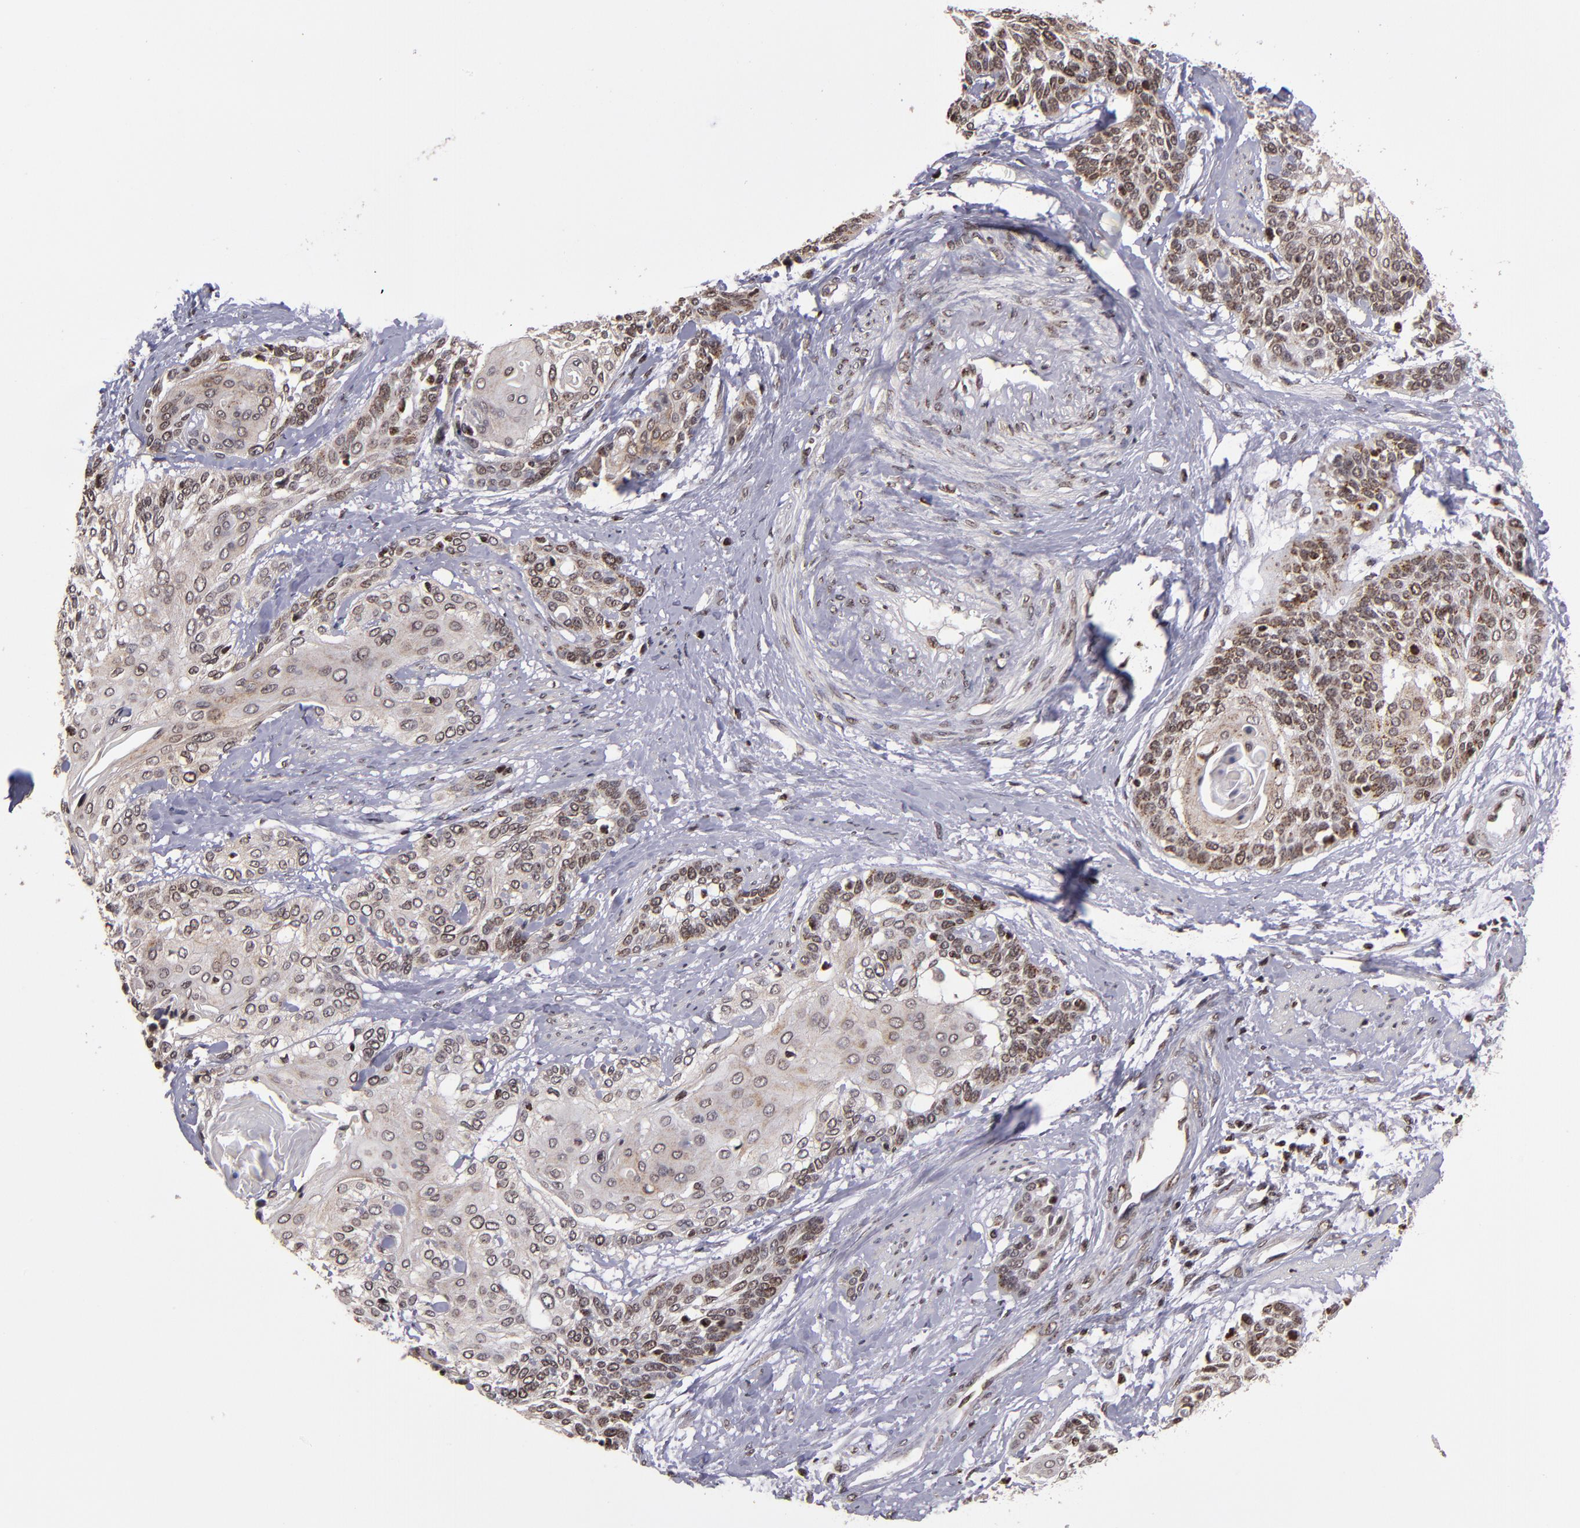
{"staining": {"intensity": "moderate", "quantity": ">75%", "location": "cytoplasmic/membranous,nuclear"}, "tissue": "cervical cancer", "cell_type": "Tumor cells", "image_type": "cancer", "snomed": [{"axis": "morphology", "description": "Squamous cell carcinoma, NOS"}, {"axis": "topography", "description": "Cervix"}], "caption": "Human cervical cancer (squamous cell carcinoma) stained with a protein marker exhibits moderate staining in tumor cells.", "gene": "CSDC2", "patient": {"sex": "female", "age": 57}}